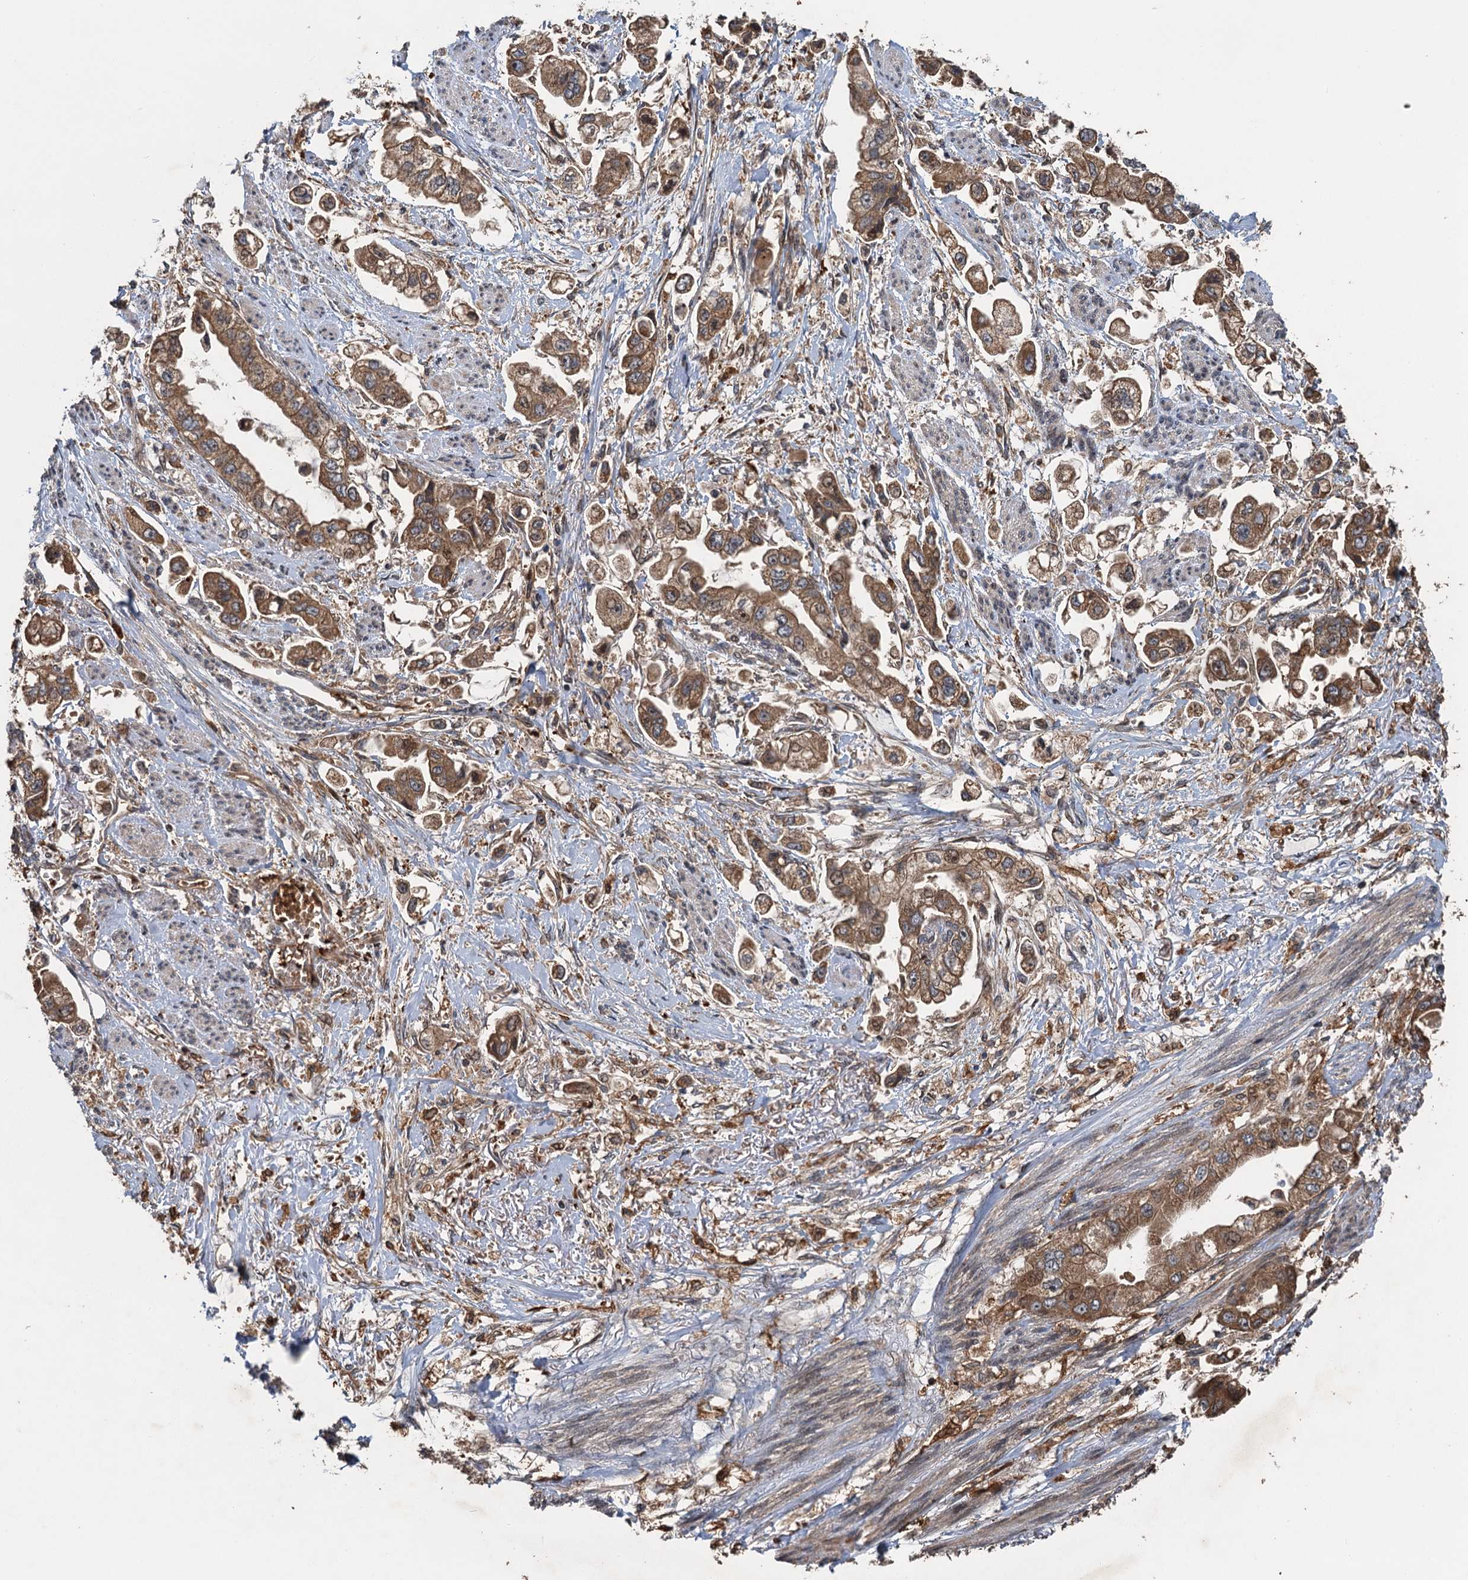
{"staining": {"intensity": "moderate", "quantity": ">75%", "location": "cytoplasmic/membranous"}, "tissue": "stomach cancer", "cell_type": "Tumor cells", "image_type": "cancer", "snomed": [{"axis": "morphology", "description": "Adenocarcinoma, NOS"}, {"axis": "topography", "description": "Stomach"}], "caption": "Immunohistochemistry (IHC) micrograph of human stomach cancer stained for a protein (brown), which exhibits medium levels of moderate cytoplasmic/membranous expression in about >75% of tumor cells.", "gene": "SNX32", "patient": {"sex": "male", "age": 62}}